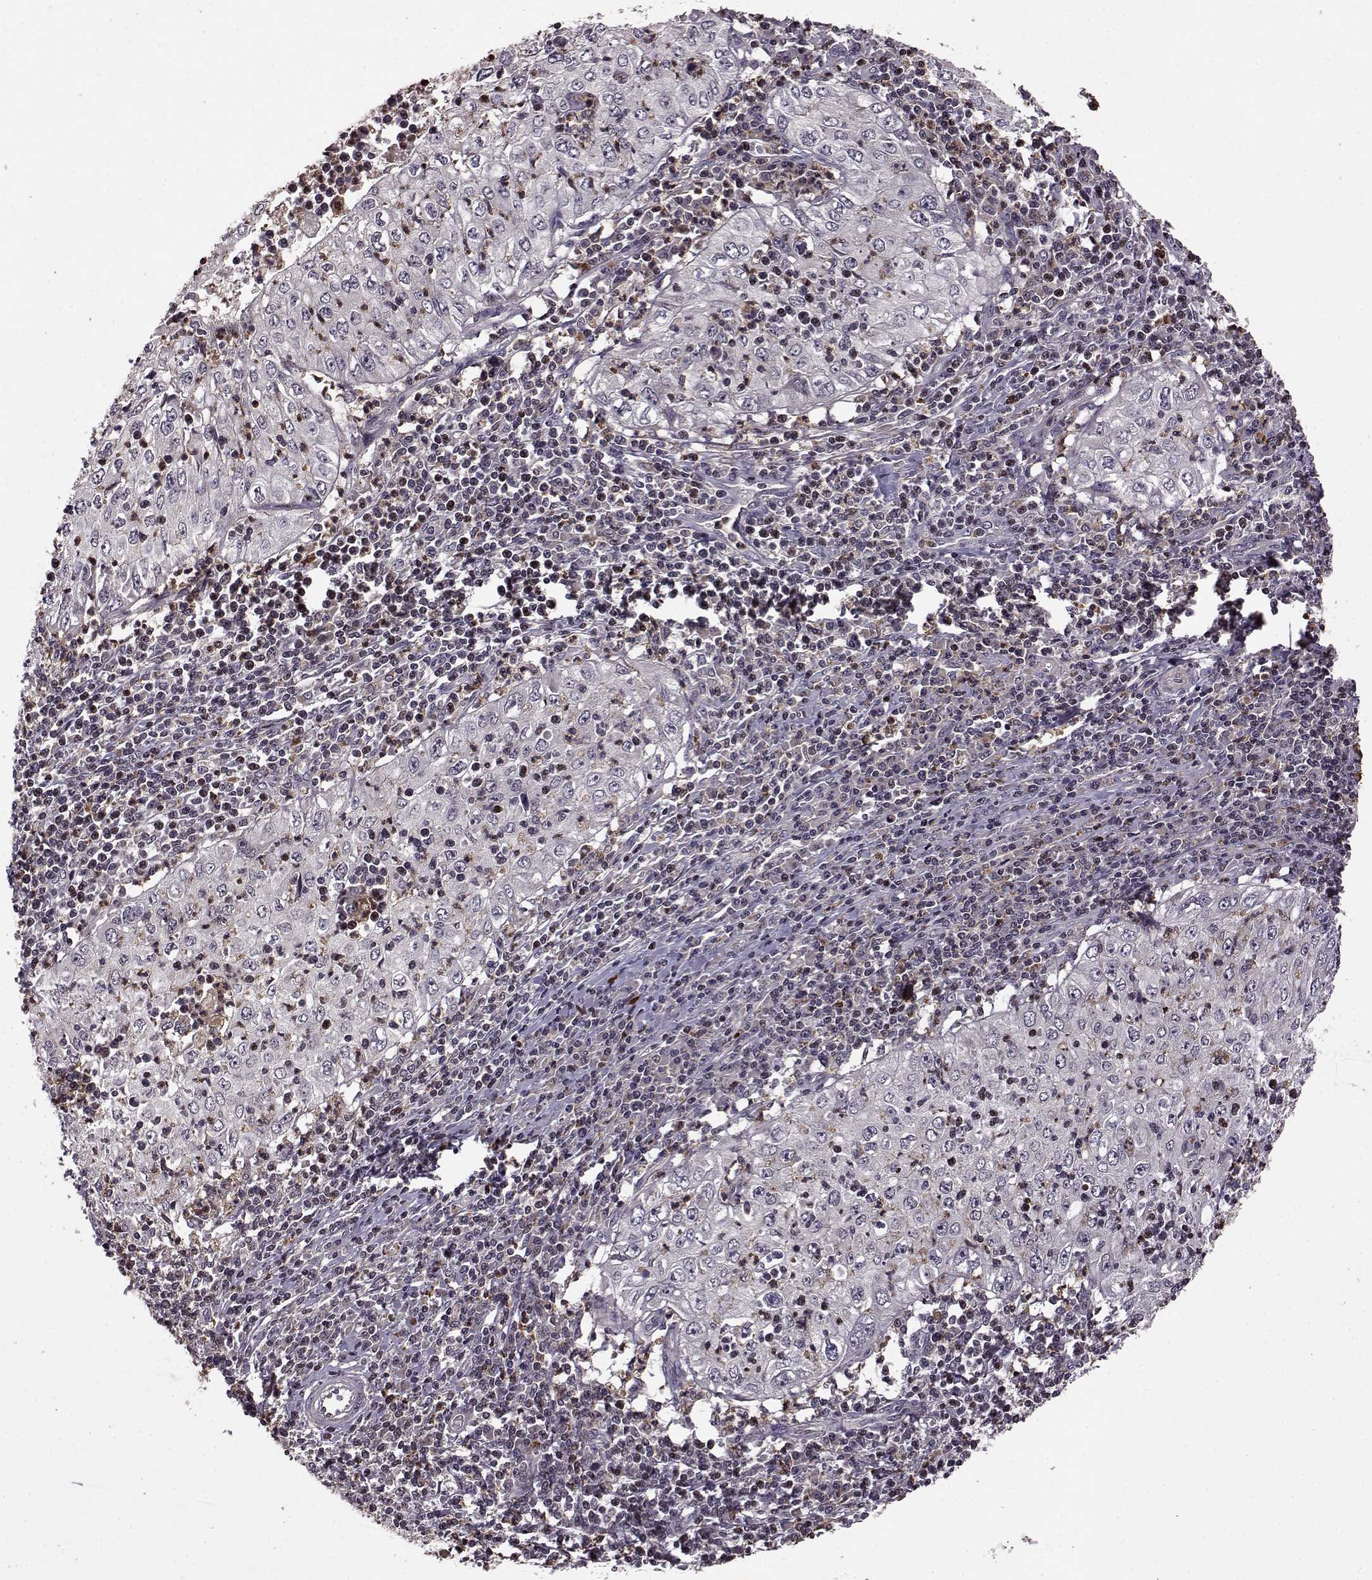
{"staining": {"intensity": "negative", "quantity": "none", "location": "none"}, "tissue": "cervical cancer", "cell_type": "Tumor cells", "image_type": "cancer", "snomed": [{"axis": "morphology", "description": "Squamous cell carcinoma, NOS"}, {"axis": "topography", "description": "Cervix"}], "caption": "IHC micrograph of neoplastic tissue: cervical cancer stained with DAB shows no significant protein positivity in tumor cells. (Brightfield microscopy of DAB immunohistochemistry at high magnification).", "gene": "TRMU", "patient": {"sex": "female", "age": 24}}